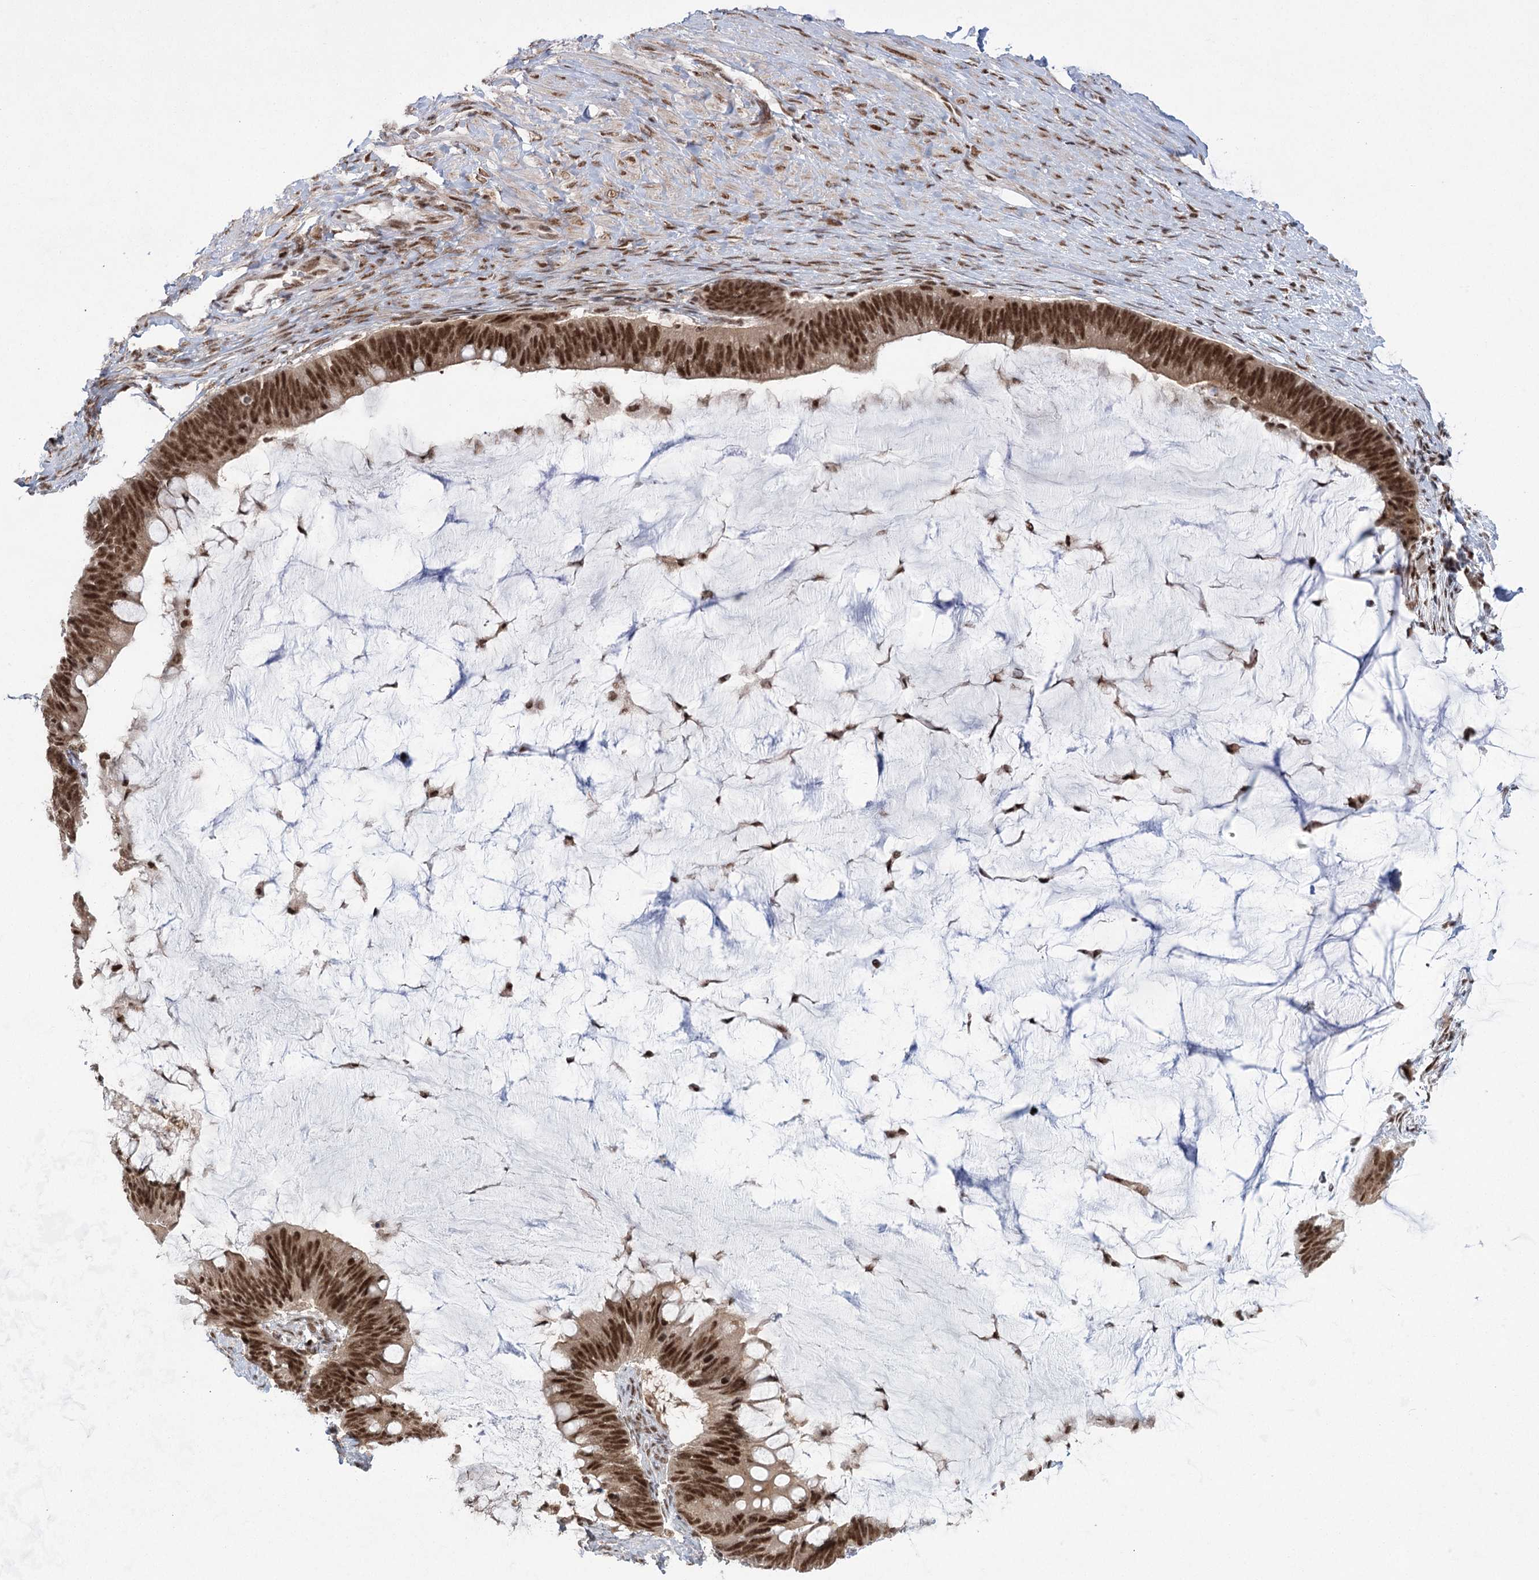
{"staining": {"intensity": "strong", "quantity": ">75%", "location": "nuclear"}, "tissue": "ovarian cancer", "cell_type": "Tumor cells", "image_type": "cancer", "snomed": [{"axis": "morphology", "description": "Cystadenocarcinoma, mucinous, NOS"}, {"axis": "topography", "description": "Ovary"}], "caption": "Tumor cells display high levels of strong nuclear staining in approximately >75% of cells in mucinous cystadenocarcinoma (ovarian).", "gene": "ZCCHC8", "patient": {"sex": "female", "age": 61}}